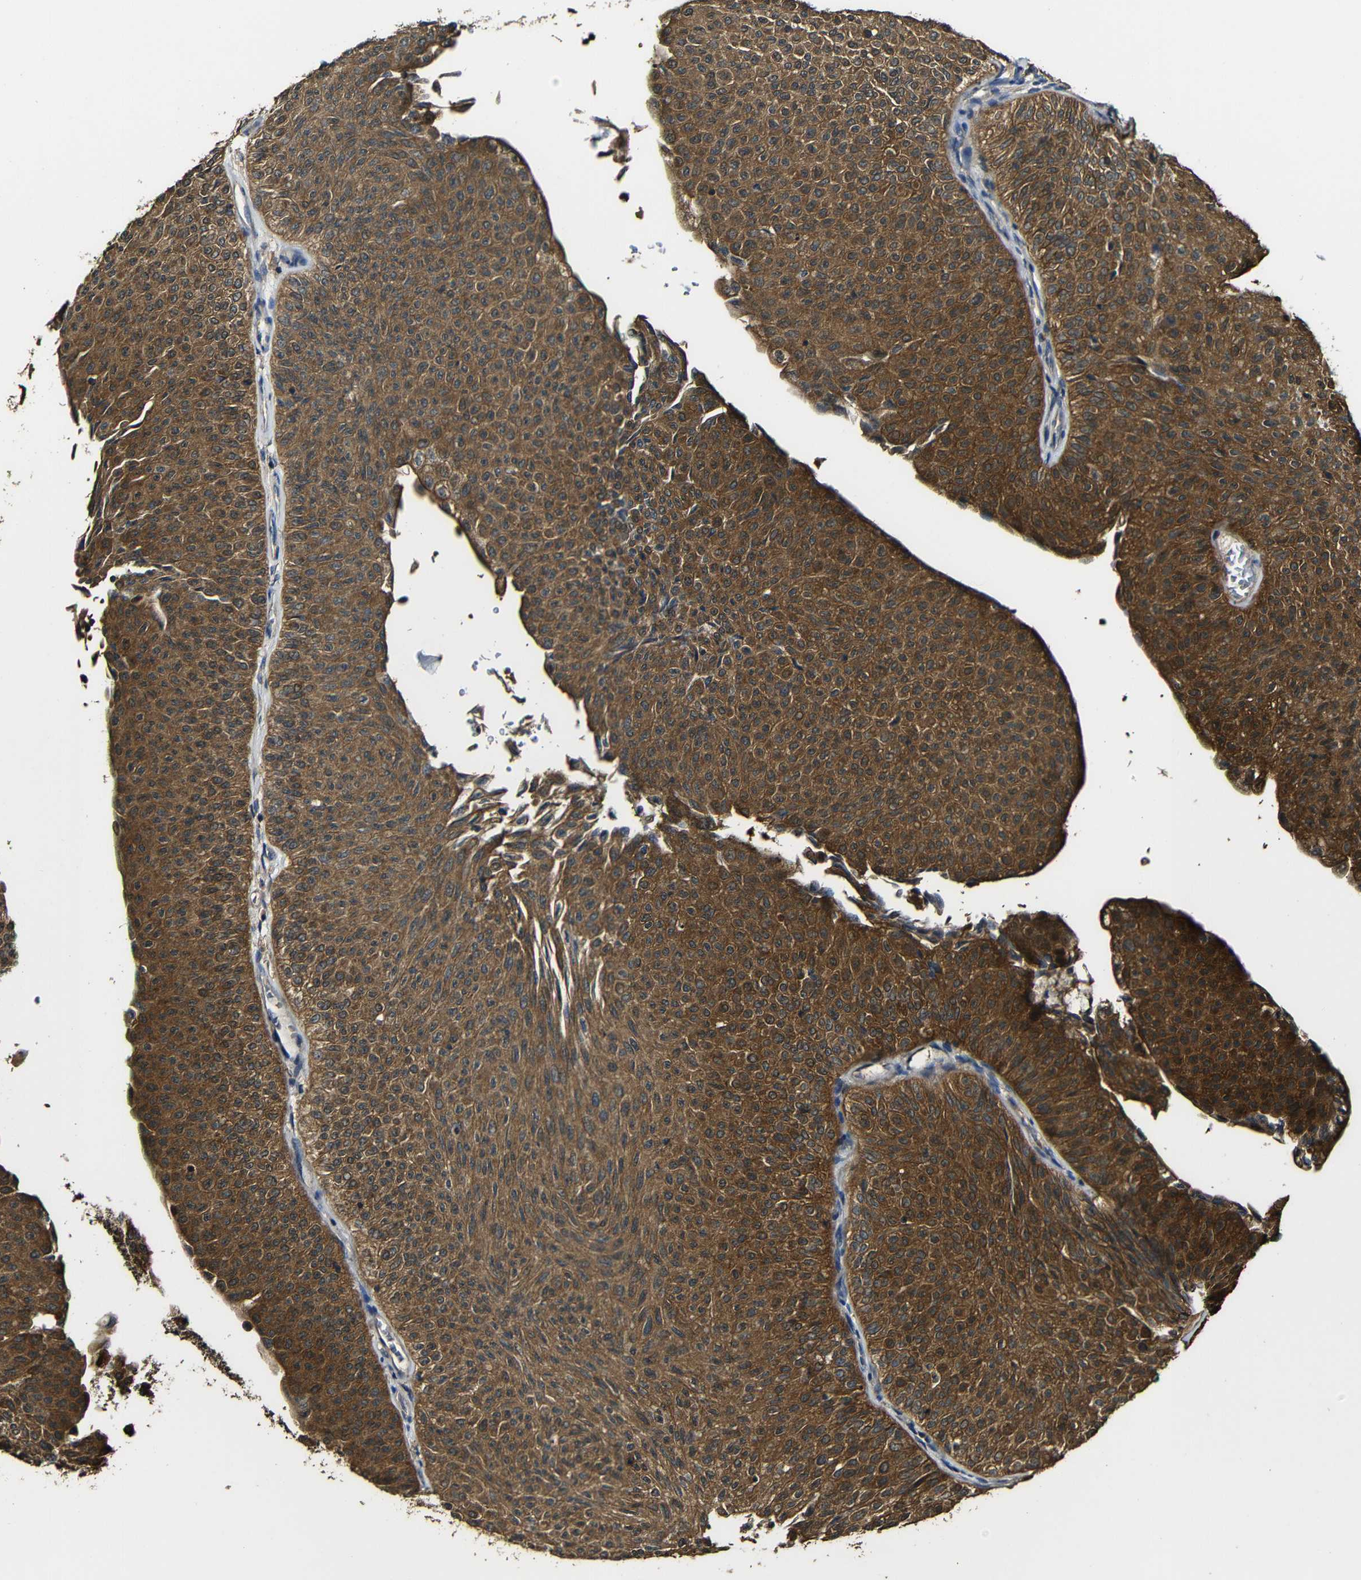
{"staining": {"intensity": "strong", "quantity": ">75%", "location": "cytoplasmic/membranous"}, "tissue": "urothelial cancer", "cell_type": "Tumor cells", "image_type": "cancer", "snomed": [{"axis": "morphology", "description": "Urothelial carcinoma, Low grade"}, {"axis": "topography", "description": "Urinary bladder"}], "caption": "IHC (DAB (3,3'-diaminobenzidine)) staining of human urothelial cancer displays strong cytoplasmic/membranous protein staining in about >75% of tumor cells.", "gene": "CASP8", "patient": {"sex": "male", "age": 78}}